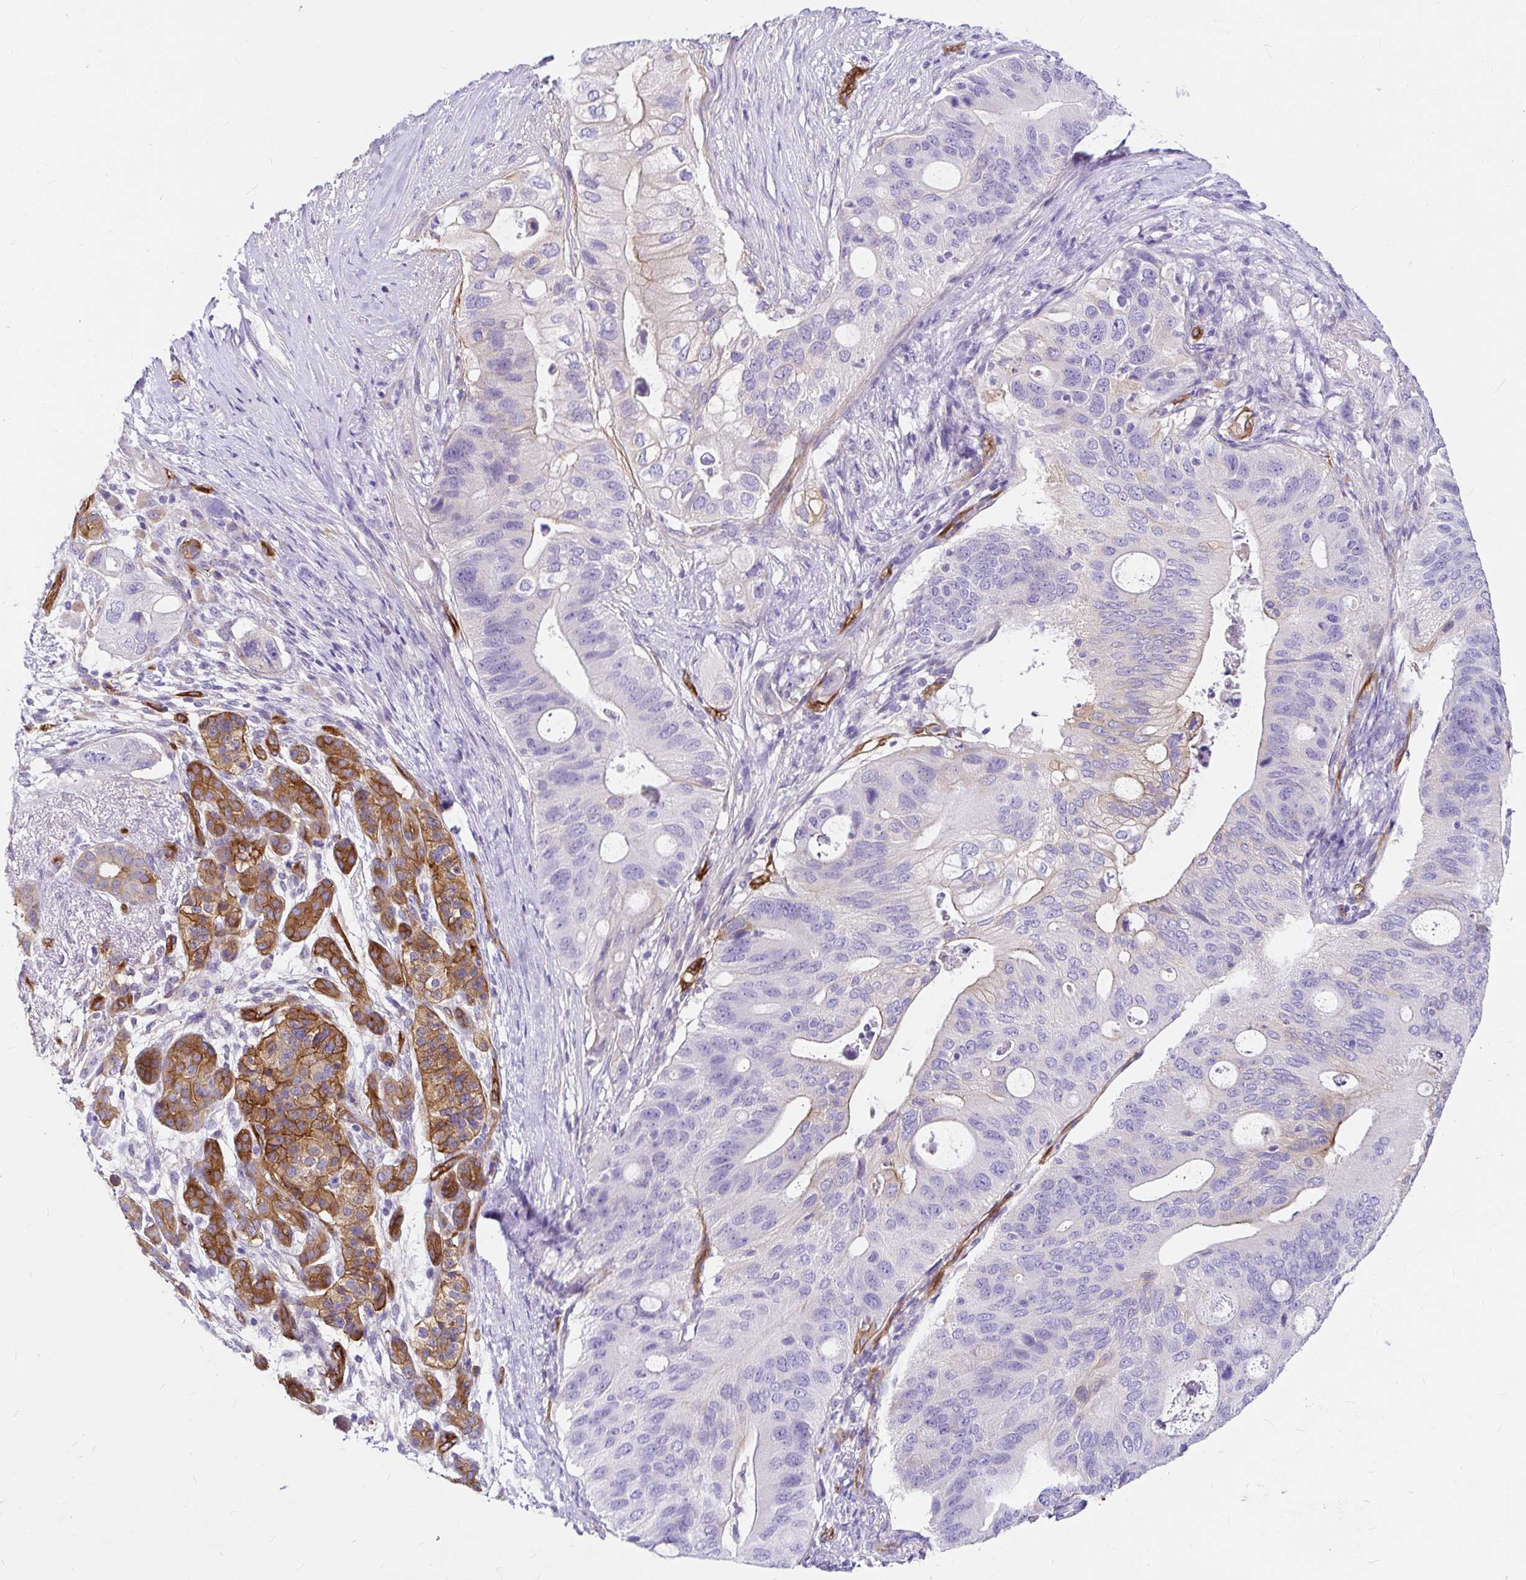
{"staining": {"intensity": "negative", "quantity": "none", "location": "none"}, "tissue": "pancreatic cancer", "cell_type": "Tumor cells", "image_type": "cancer", "snomed": [{"axis": "morphology", "description": "Adenocarcinoma, NOS"}, {"axis": "topography", "description": "Pancreas"}], "caption": "IHC histopathology image of human pancreatic cancer stained for a protein (brown), which demonstrates no staining in tumor cells.", "gene": "MYO1B", "patient": {"sex": "female", "age": 72}}